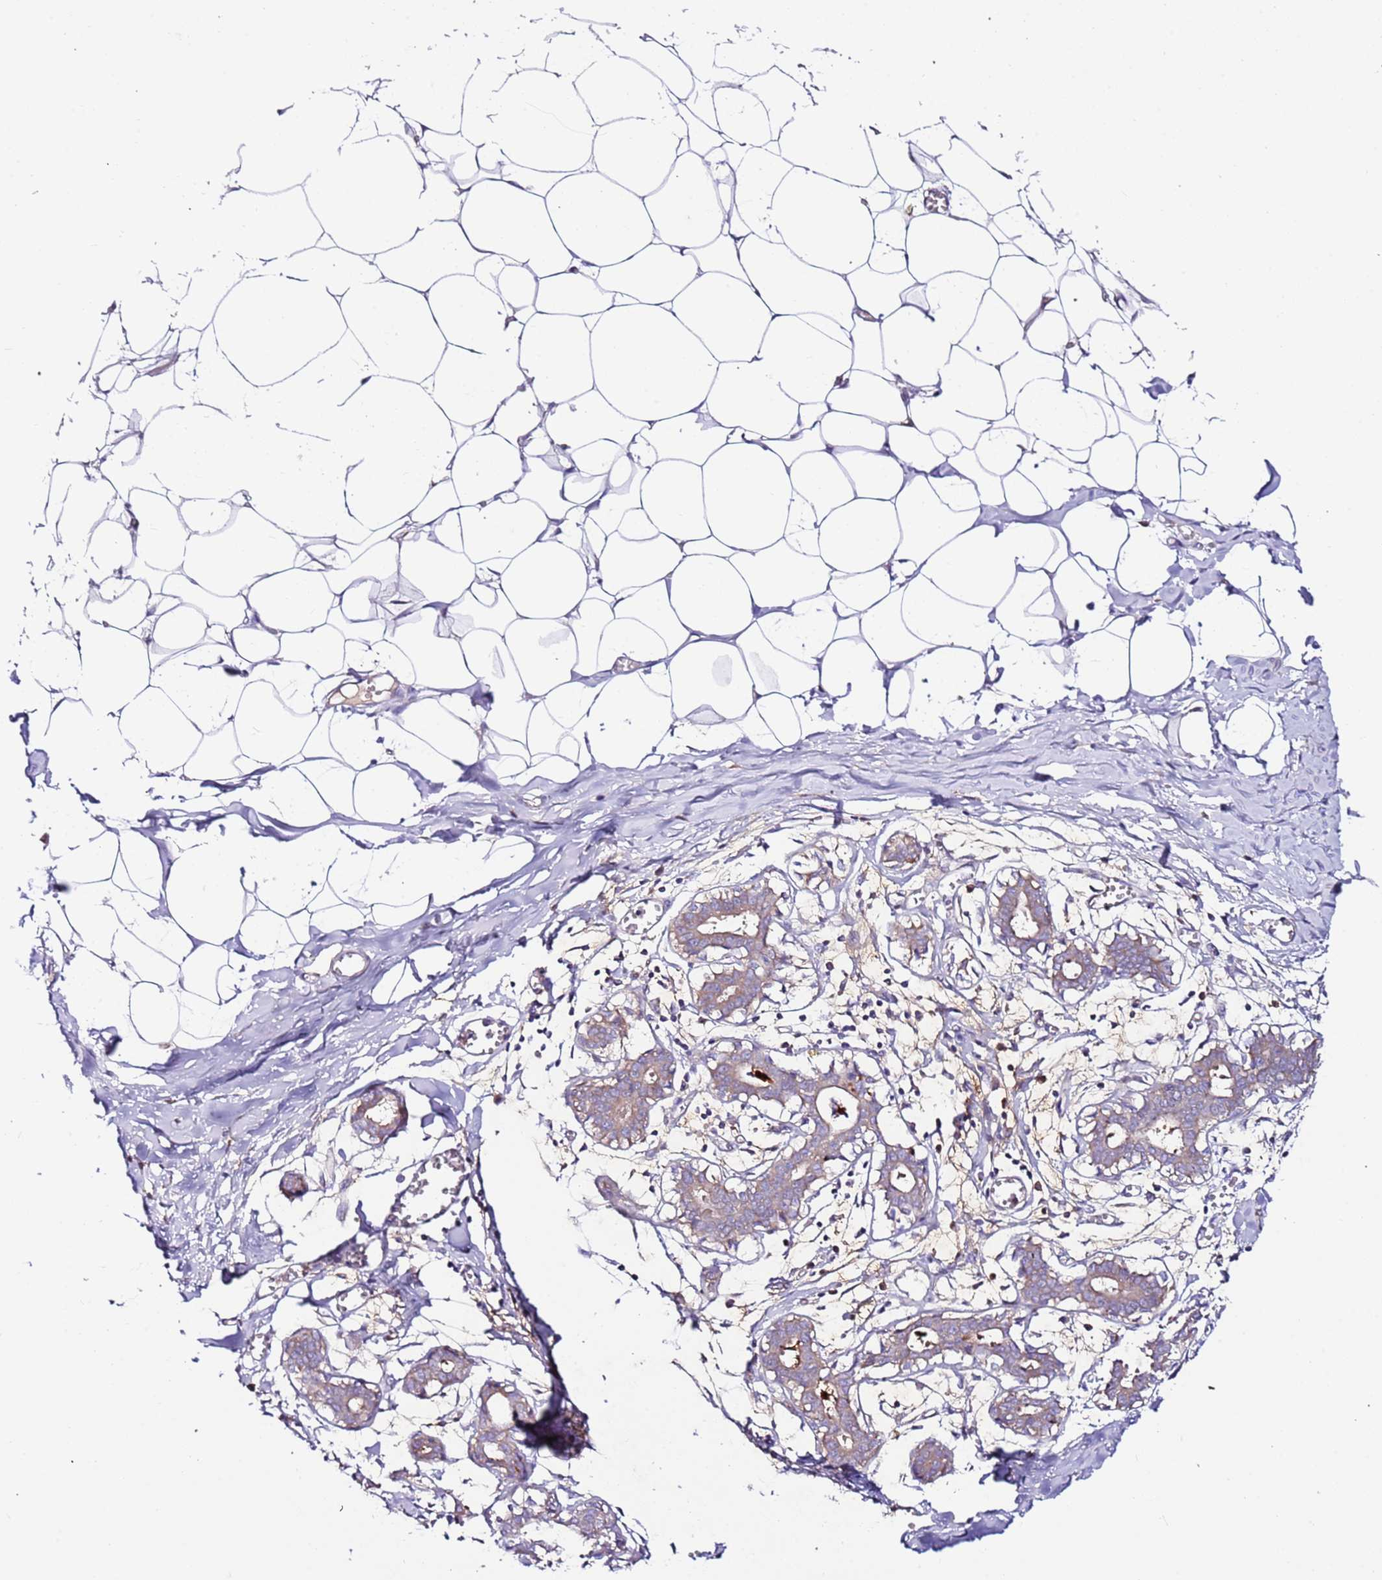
{"staining": {"intensity": "negative", "quantity": "none", "location": "none"}, "tissue": "breast", "cell_type": "Adipocytes", "image_type": "normal", "snomed": [{"axis": "morphology", "description": "Normal tissue, NOS"}, {"axis": "topography", "description": "Breast"}], "caption": "Immunohistochemistry micrograph of unremarkable breast: breast stained with DAB (3,3'-diaminobenzidine) reveals no significant protein staining in adipocytes. (Brightfield microscopy of DAB (3,3'-diaminobenzidine) immunohistochemistry at high magnification).", "gene": "FLVCR1", "patient": {"sex": "female", "age": 27}}